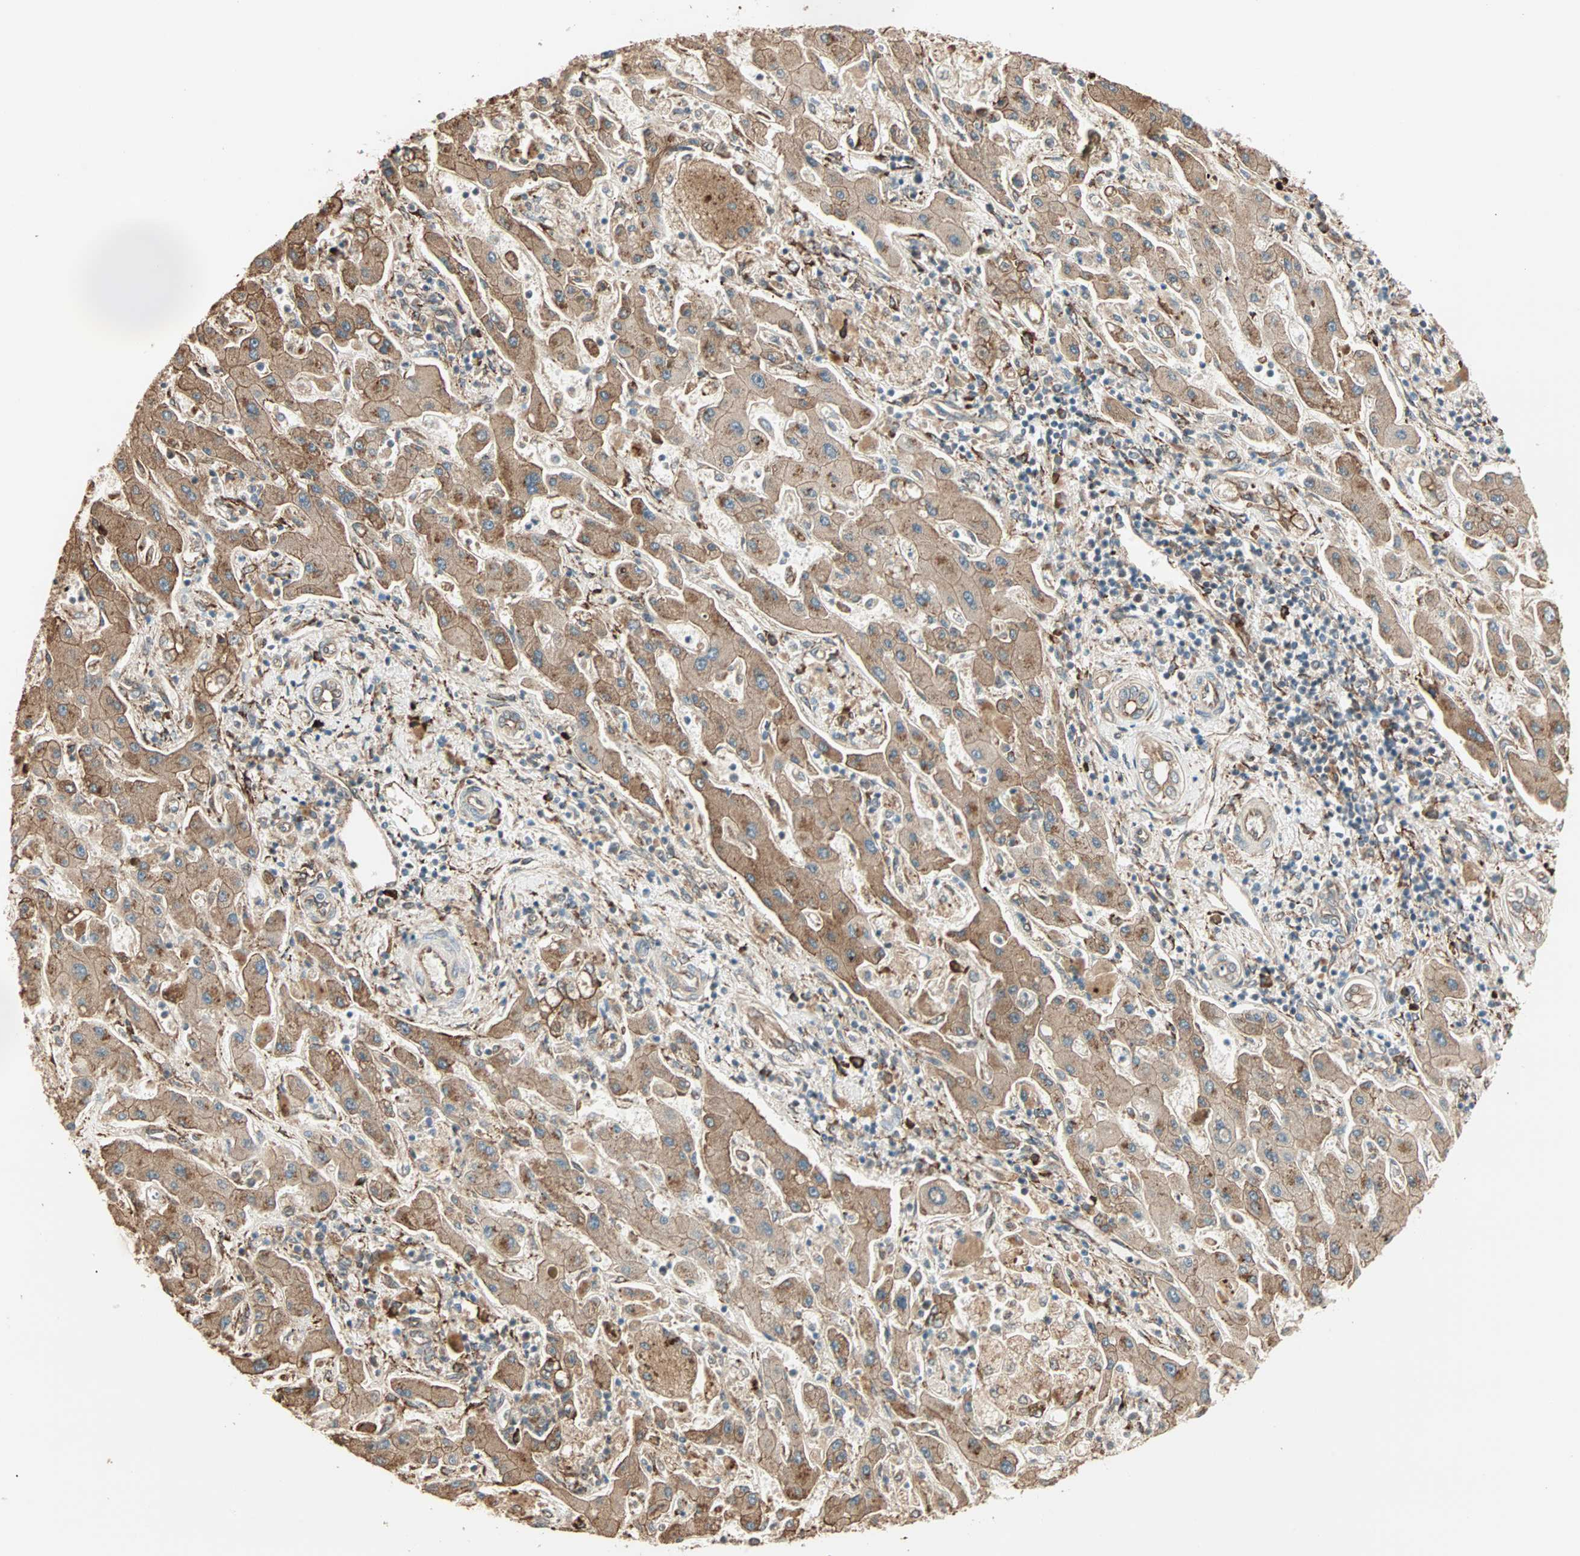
{"staining": {"intensity": "moderate", "quantity": ">75%", "location": "cytoplasmic/membranous"}, "tissue": "liver cancer", "cell_type": "Tumor cells", "image_type": "cancer", "snomed": [{"axis": "morphology", "description": "Cholangiocarcinoma"}, {"axis": "topography", "description": "Liver"}], "caption": "A histopathology image showing moderate cytoplasmic/membranous staining in approximately >75% of tumor cells in cholangiocarcinoma (liver), as visualized by brown immunohistochemical staining.", "gene": "P4HA1", "patient": {"sex": "male", "age": 50}}